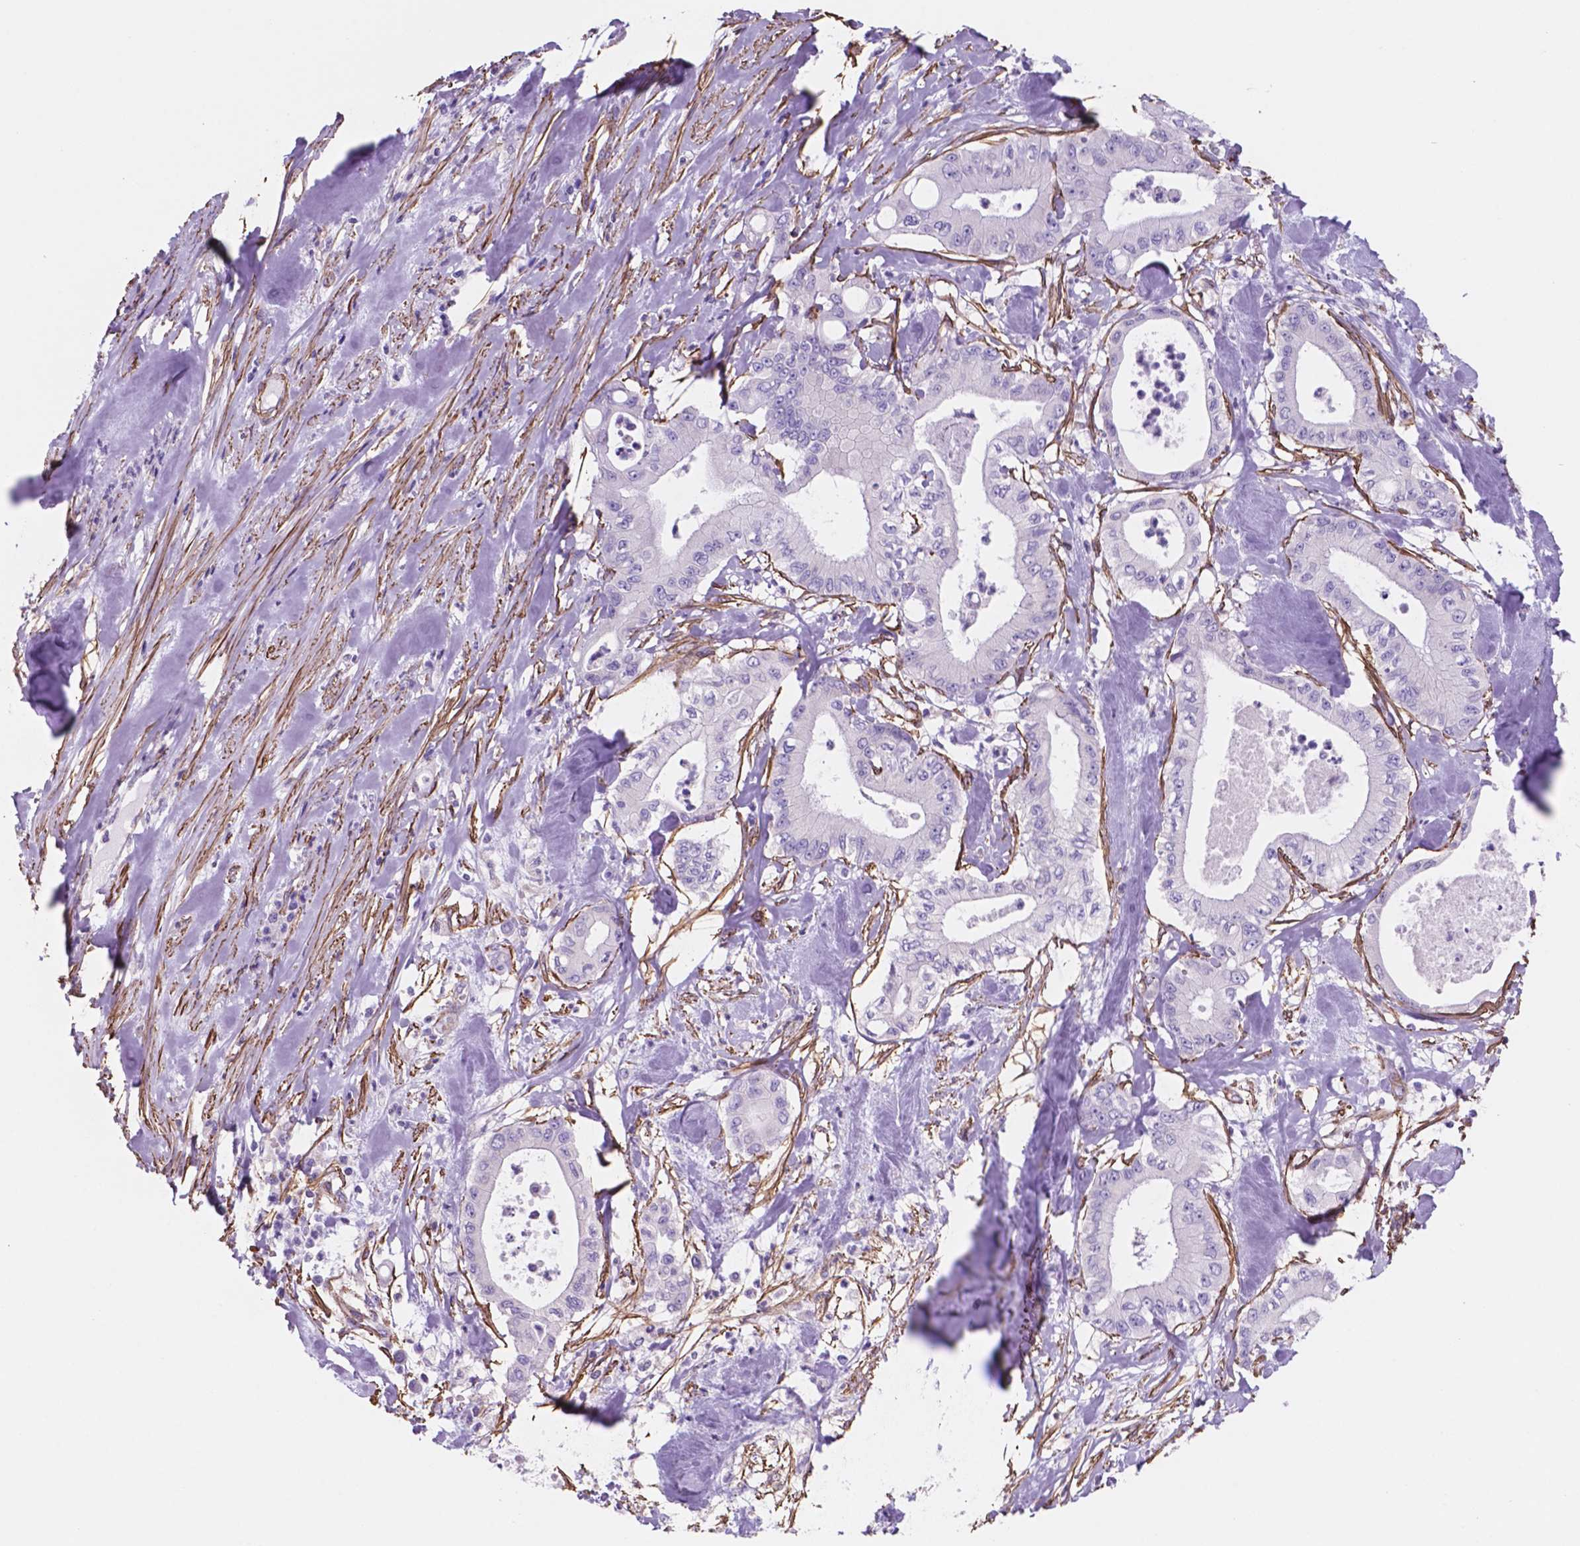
{"staining": {"intensity": "negative", "quantity": "none", "location": "none"}, "tissue": "pancreatic cancer", "cell_type": "Tumor cells", "image_type": "cancer", "snomed": [{"axis": "morphology", "description": "Adenocarcinoma, NOS"}, {"axis": "topography", "description": "Pancreas"}], "caption": "Adenocarcinoma (pancreatic) was stained to show a protein in brown. There is no significant expression in tumor cells.", "gene": "TOR2A", "patient": {"sex": "male", "age": 71}}